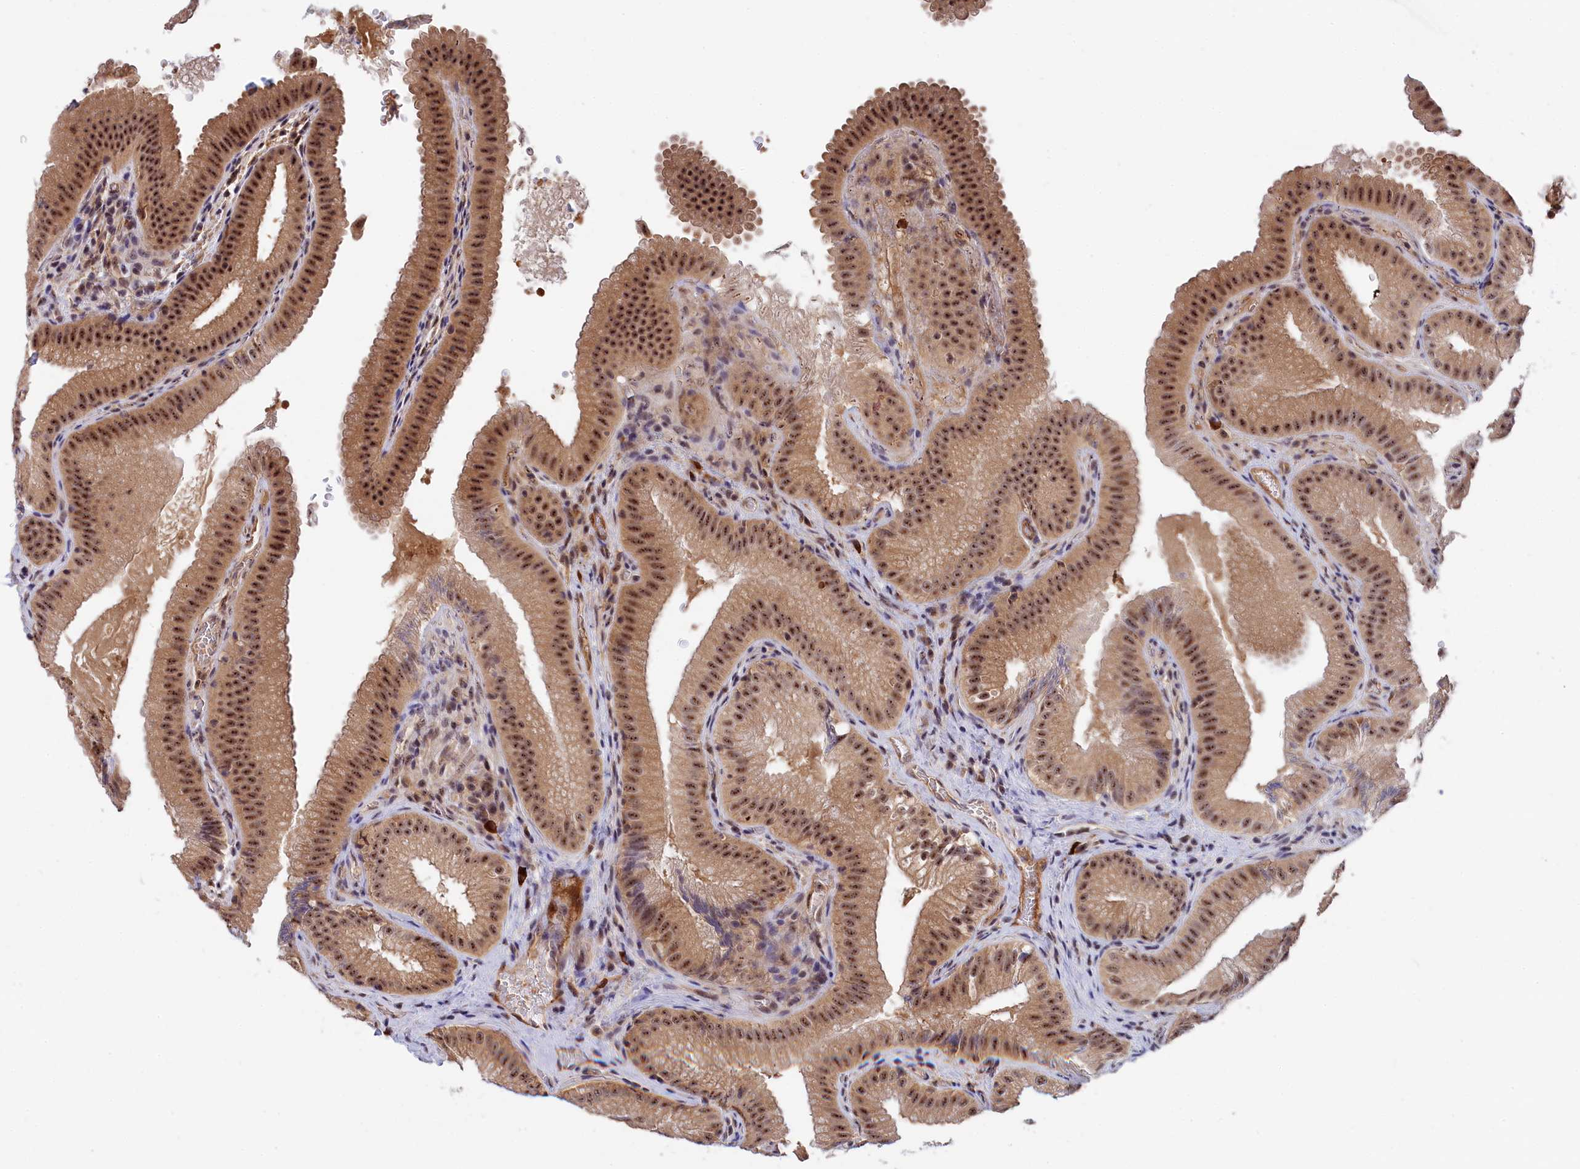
{"staining": {"intensity": "moderate", "quantity": ">75%", "location": "cytoplasmic/membranous,nuclear"}, "tissue": "gallbladder", "cell_type": "Glandular cells", "image_type": "normal", "snomed": [{"axis": "morphology", "description": "Normal tissue, NOS"}, {"axis": "topography", "description": "Gallbladder"}], "caption": "The immunohistochemical stain labels moderate cytoplasmic/membranous,nuclear expression in glandular cells of benign gallbladder.", "gene": "TAB1", "patient": {"sex": "female", "age": 30}}